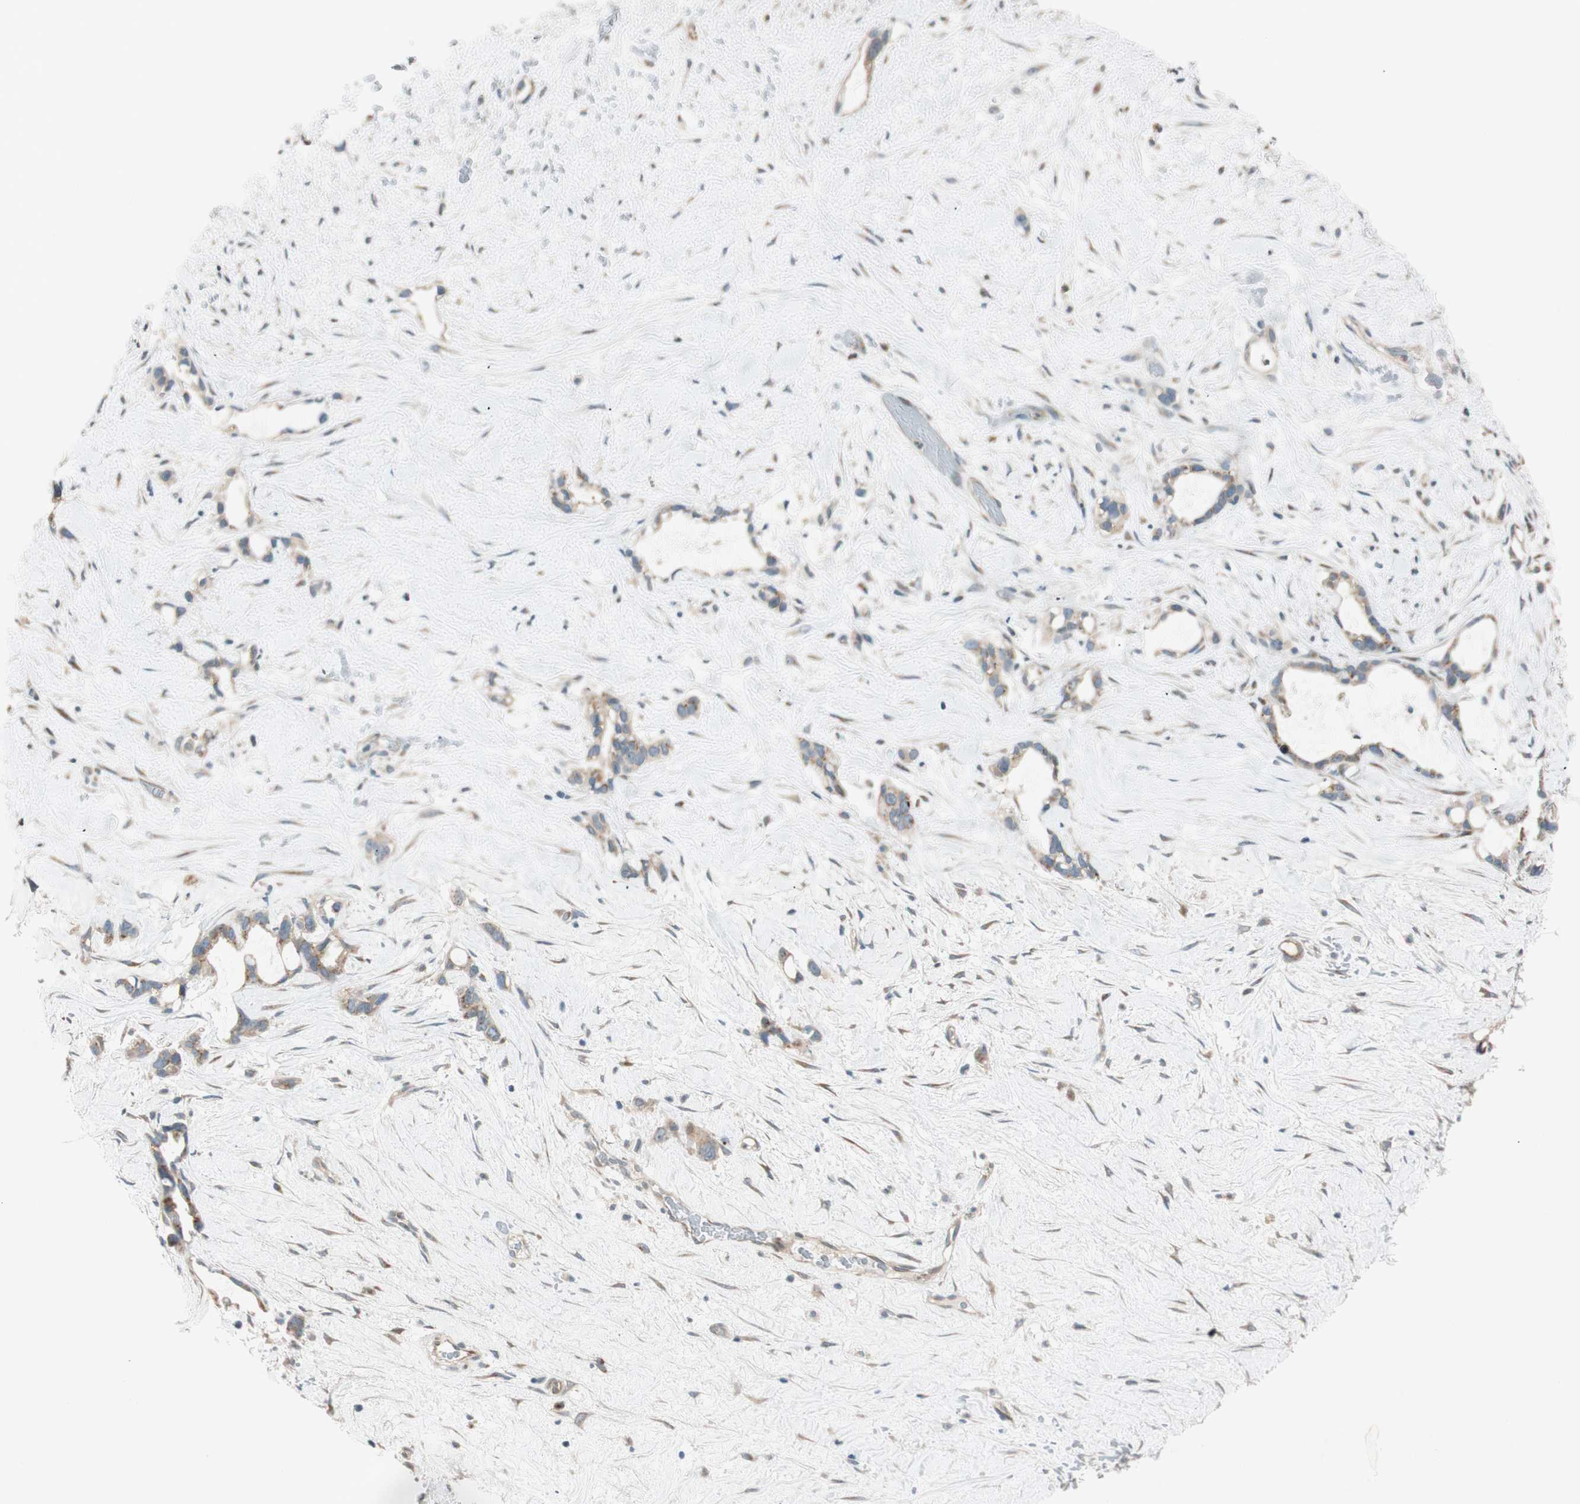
{"staining": {"intensity": "weak", "quantity": ">75%", "location": "cytoplasmic/membranous"}, "tissue": "liver cancer", "cell_type": "Tumor cells", "image_type": "cancer", "snomed": [{"axis": "morphology", "description": "Cholangiocarcinoma"}, {"axis": "topography", "description": "Liver"}], "caption": "Immunohistochemical staining of human liver cholangiocarcinoma demonstrates weak cytoplasmic/membranous protein staining in about >75% of tumor cells. (brown staining indicates protein expression, while blue staining denotes nuclei).", "gene": "CGRRF1", "patient": {"sex": "female", "age": 65}}